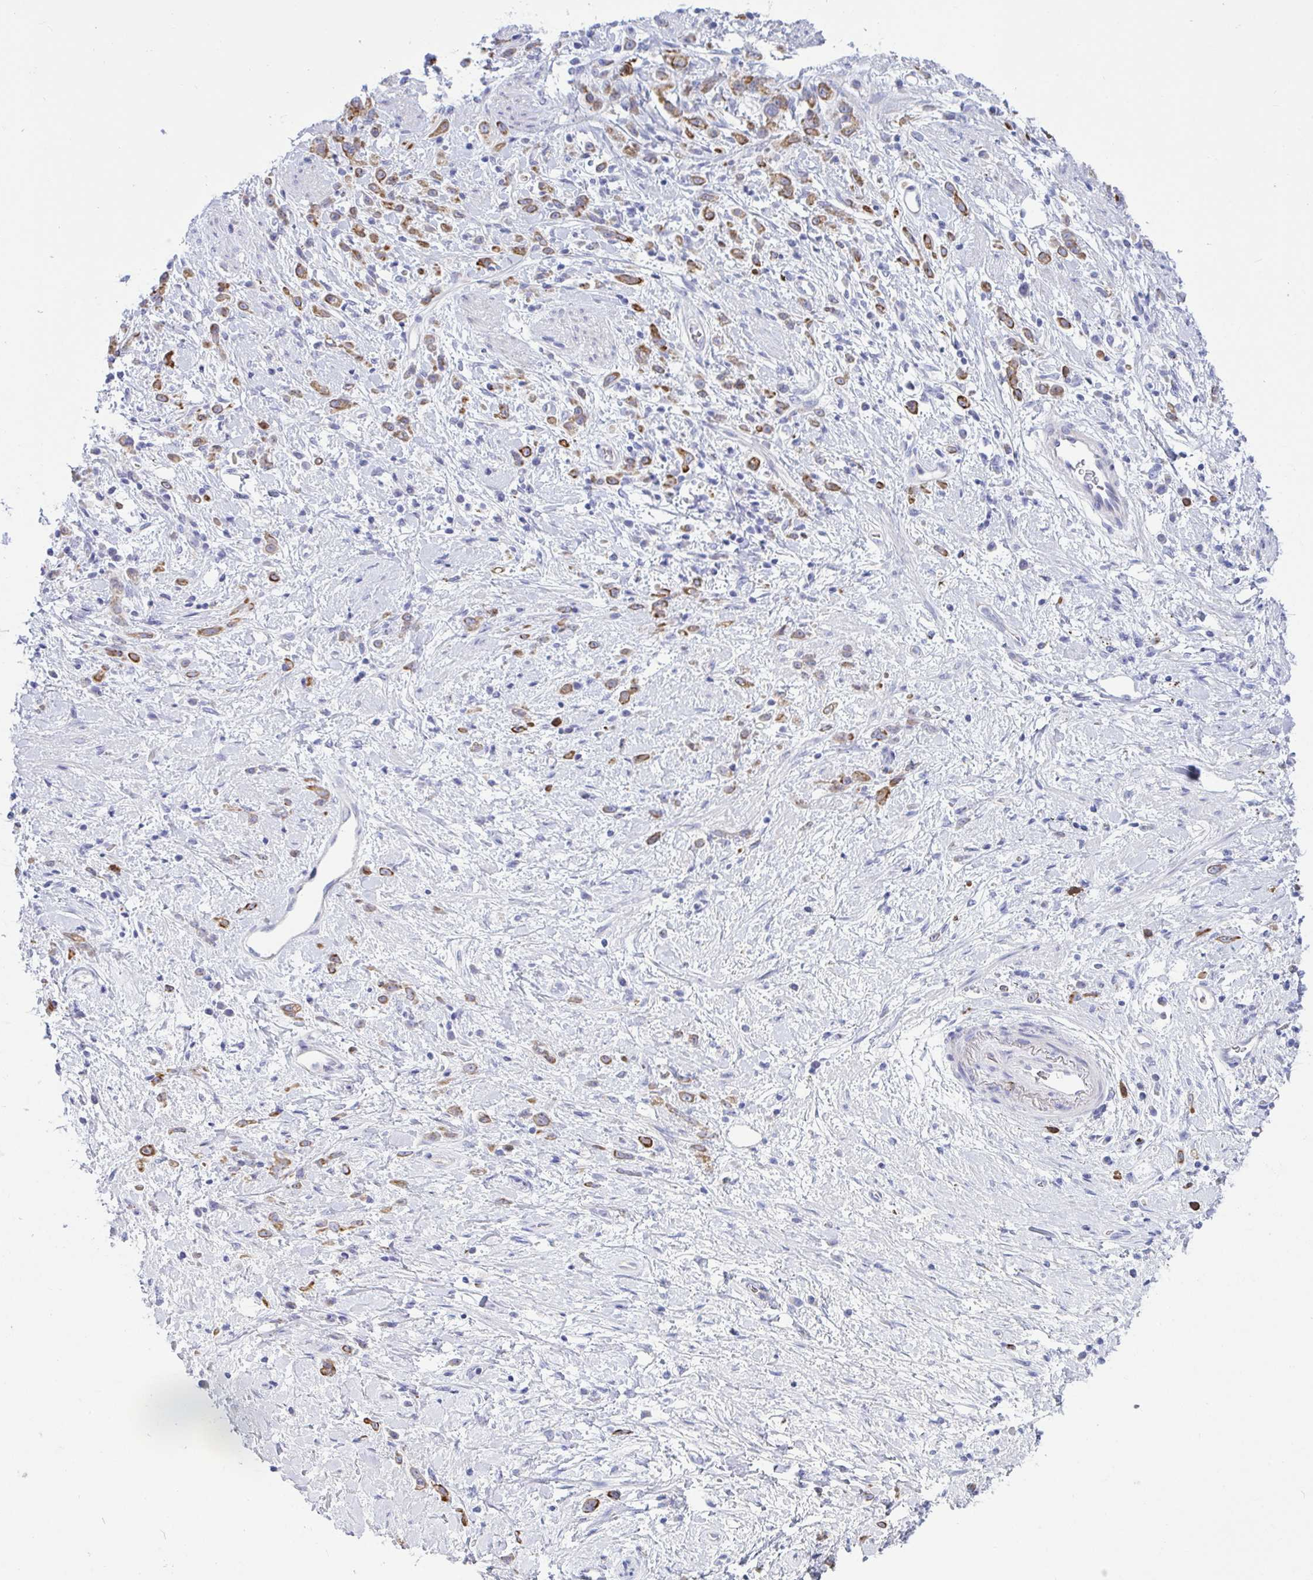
{"staining": {"intensity": "moderate", "quantity": ">75%", "location": "cytoplasmic/membranous"}, "tissue": "stomach cancer", "cell_type": "Tumor cells", "image_type": "cancer", "snomed": [{"axis": "morphology", "description": "Adenocarcinoma, NOS"}, {"axis": "topography", "description": "Stomach"}], "caption": "Tumor cells display medium levels of moderate cytoplasmic/membranous staining in about >75% of cells in human stomach cancer (adenocarcinoma).", "gene": "TAS2R38", "patient": {"sex": "female", "age": 60}}